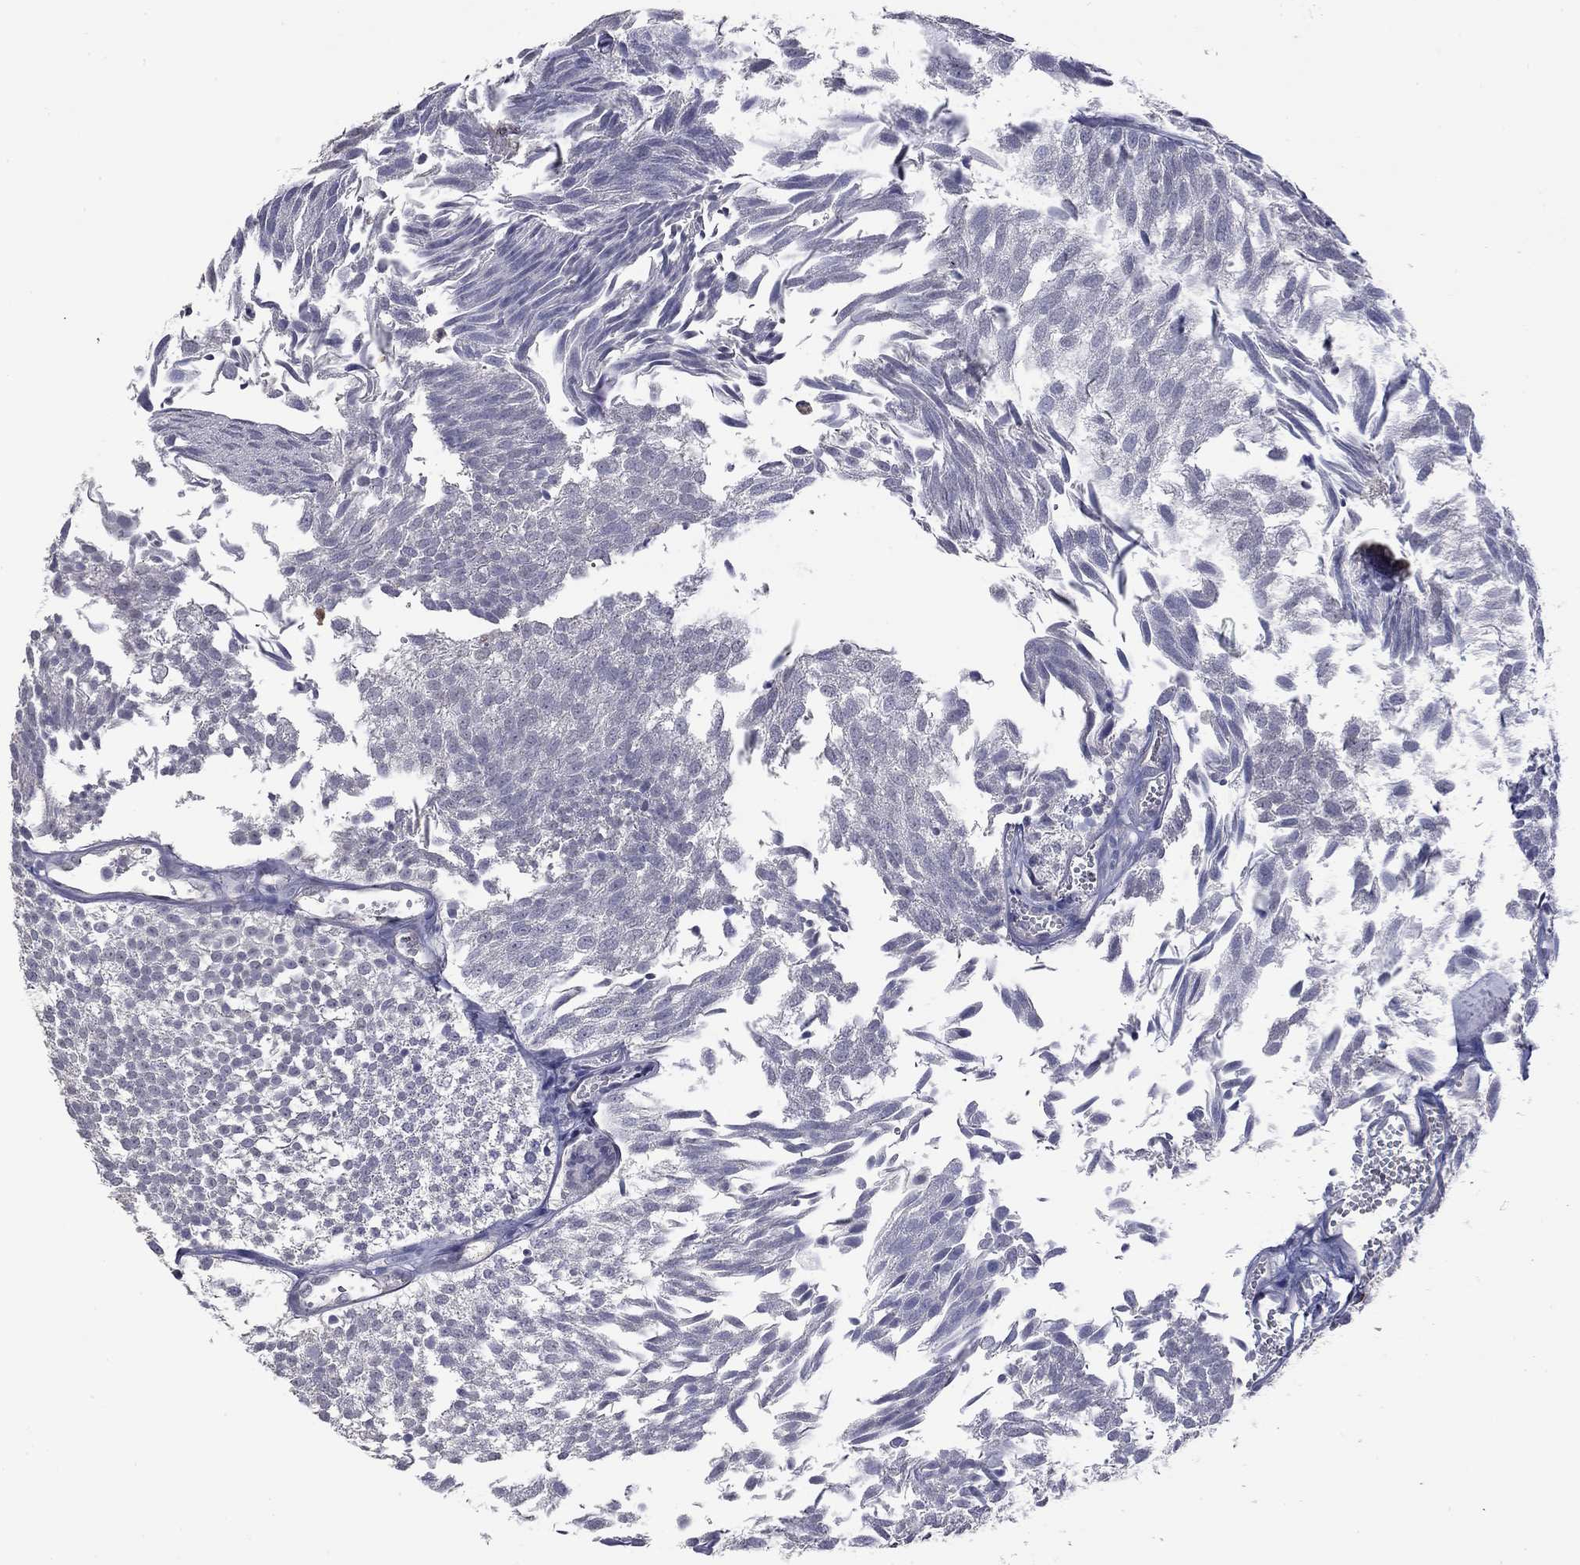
{"staining": {"intensity": "negative", "quantity": "none", "location": "none"}, "tissue": "urothelial cancer", "cell_type": "Tumor cells", "image_type": "cancer", "snomed": [{"axis": "morphology", "description": "Urothelial carcinoma, Low grade"}, {"axis": "topography", "description": "Urinary bladder"}], "caption": "Tumor cells are negative for protein expression in human urothelial cancer. (DAB (3,3'-diaminobenzidine) immunohistochemistry (IHC), high magnification).", "gene": "IP6K3", "patient": {"sex": "male", "age": 52}}